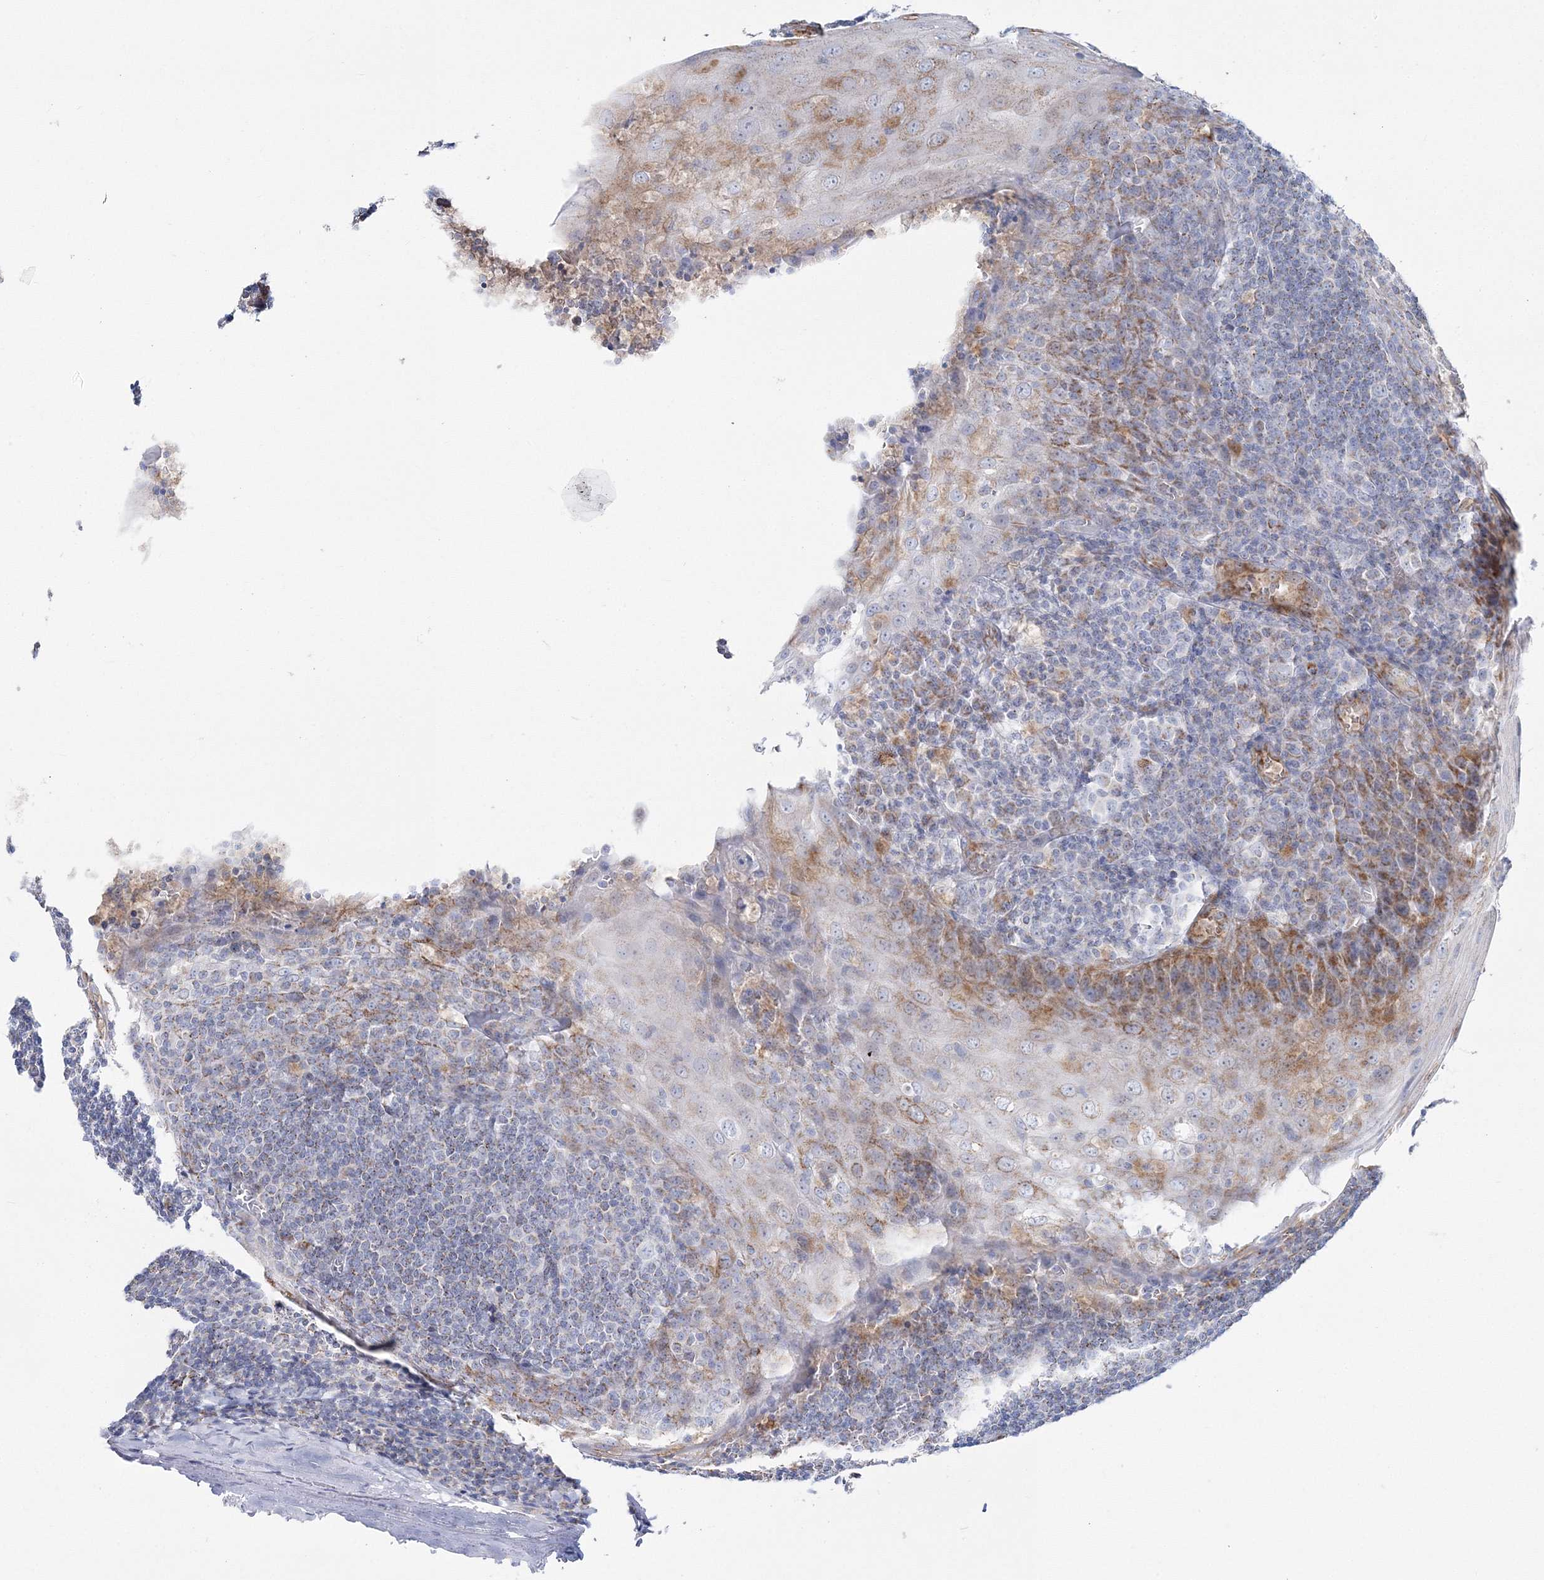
{"staining": {"intensity": "moderate", "quantity": "25%-75%", "location": "cytoplasmic/membranous"}, "tissue": "tonsil", "cell_type": "Germinal center cells", "image_type": "normal", "snomed": [{"axis": "morphology", "description": "Normal tissue, NOS"}, {"axis": "topography", "description": "Tonsil"}], "caption": "Tonsil stained with a protein marker demonstrates moderate staining in germinal center cells.", "gene": "HIBCH", "patient": {"sex": "male", "age": 37}}